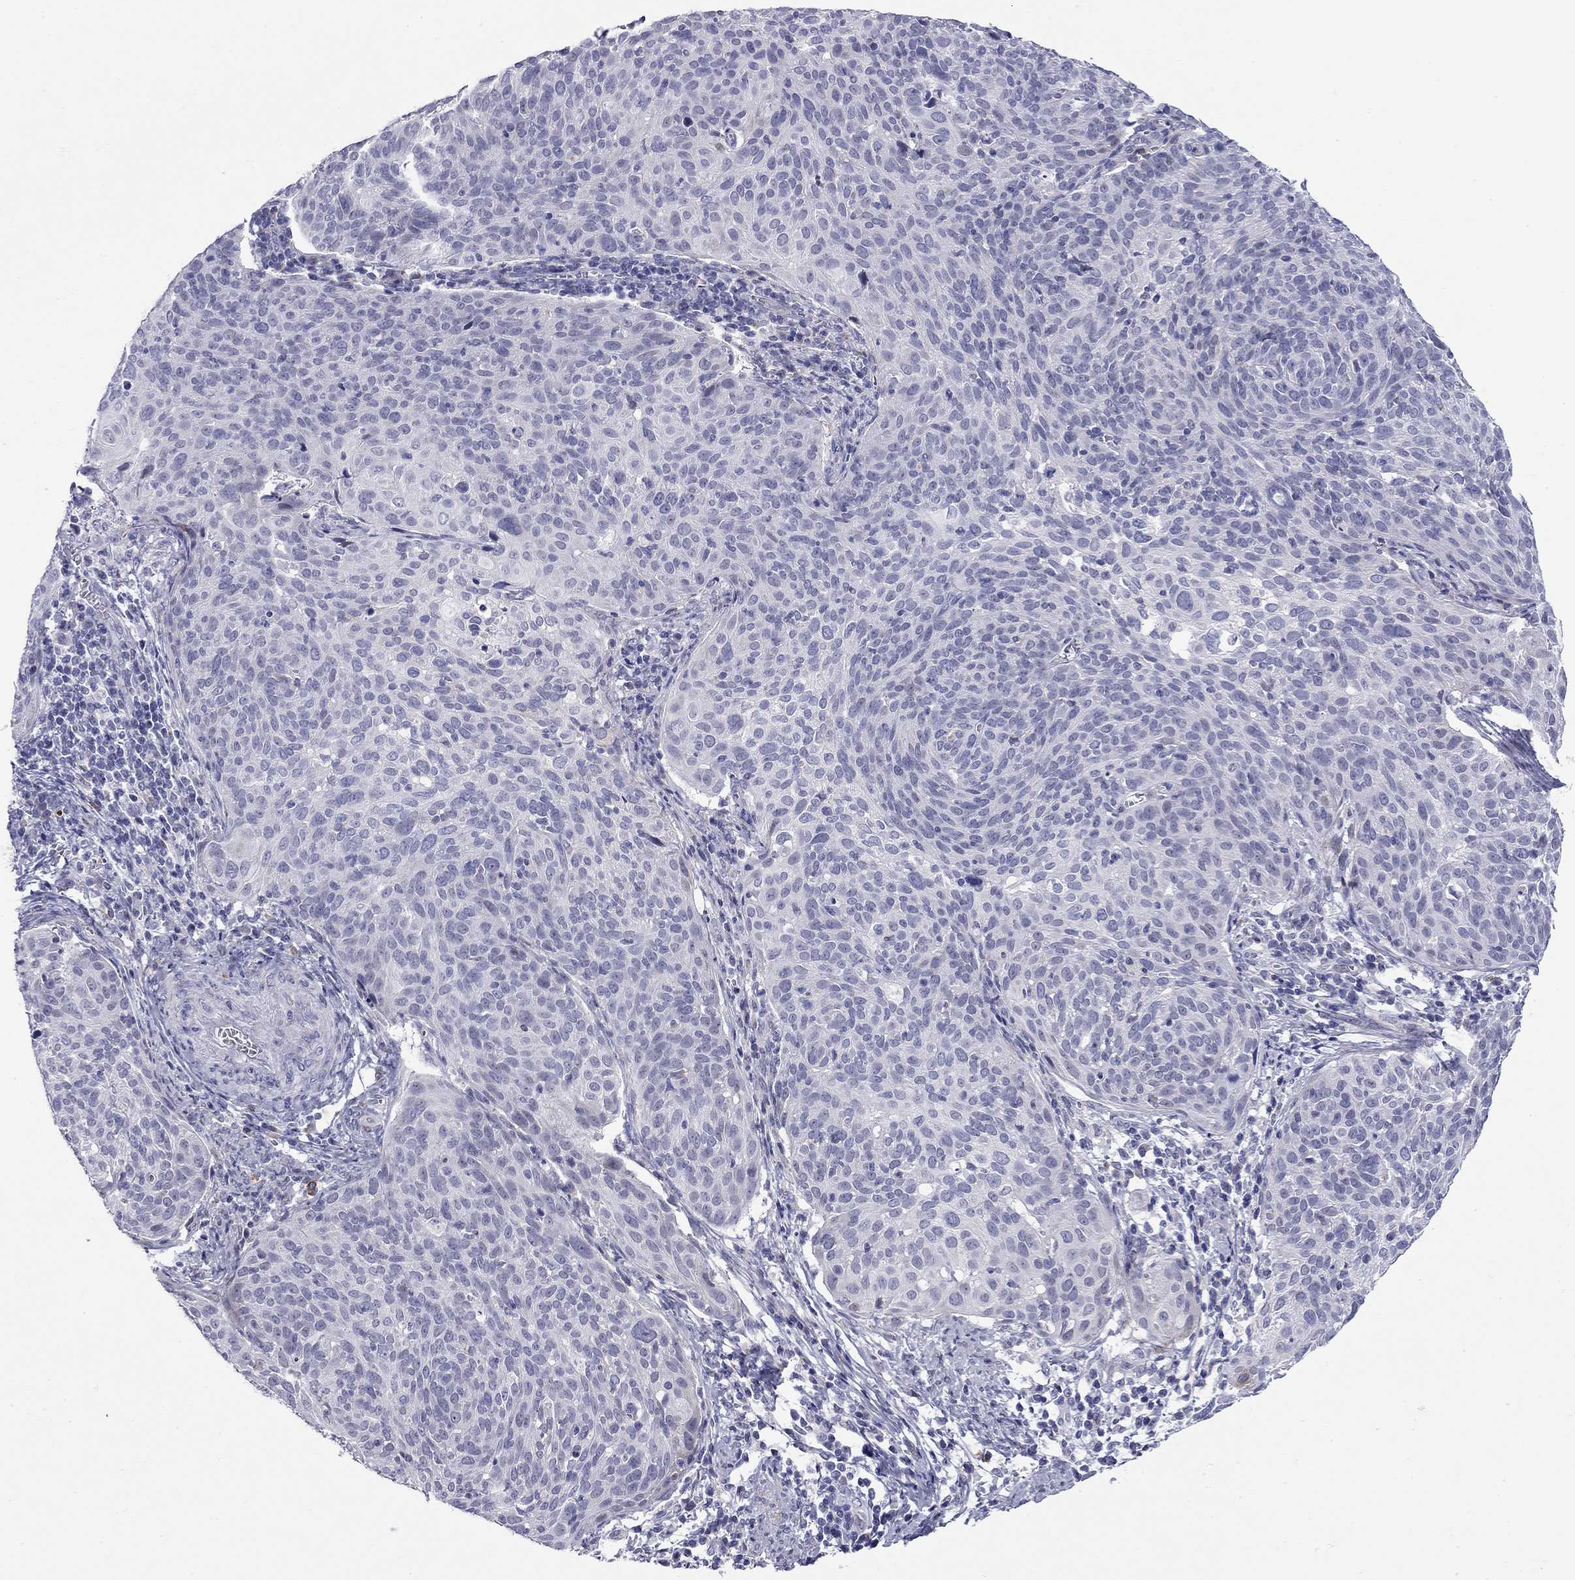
{"staining": {"intensity": "negative", "quantity": "none", "location": "none"}, "tissue": "cervical cancer", "cell_type": "Tumor cells", "image_type": "cancer", "snomed": [{"axis": "morphology", "description": "Squamous cell carcinoma, NOS"}, {"axis": "topography", "description": "Cervix"}], "caption": "Protein analysis of cervical squamous cell carcinoma displays no significant staining in tumor cells.", "gene": "C8orf88", "patient": {"sex": "female", "age": 39}}